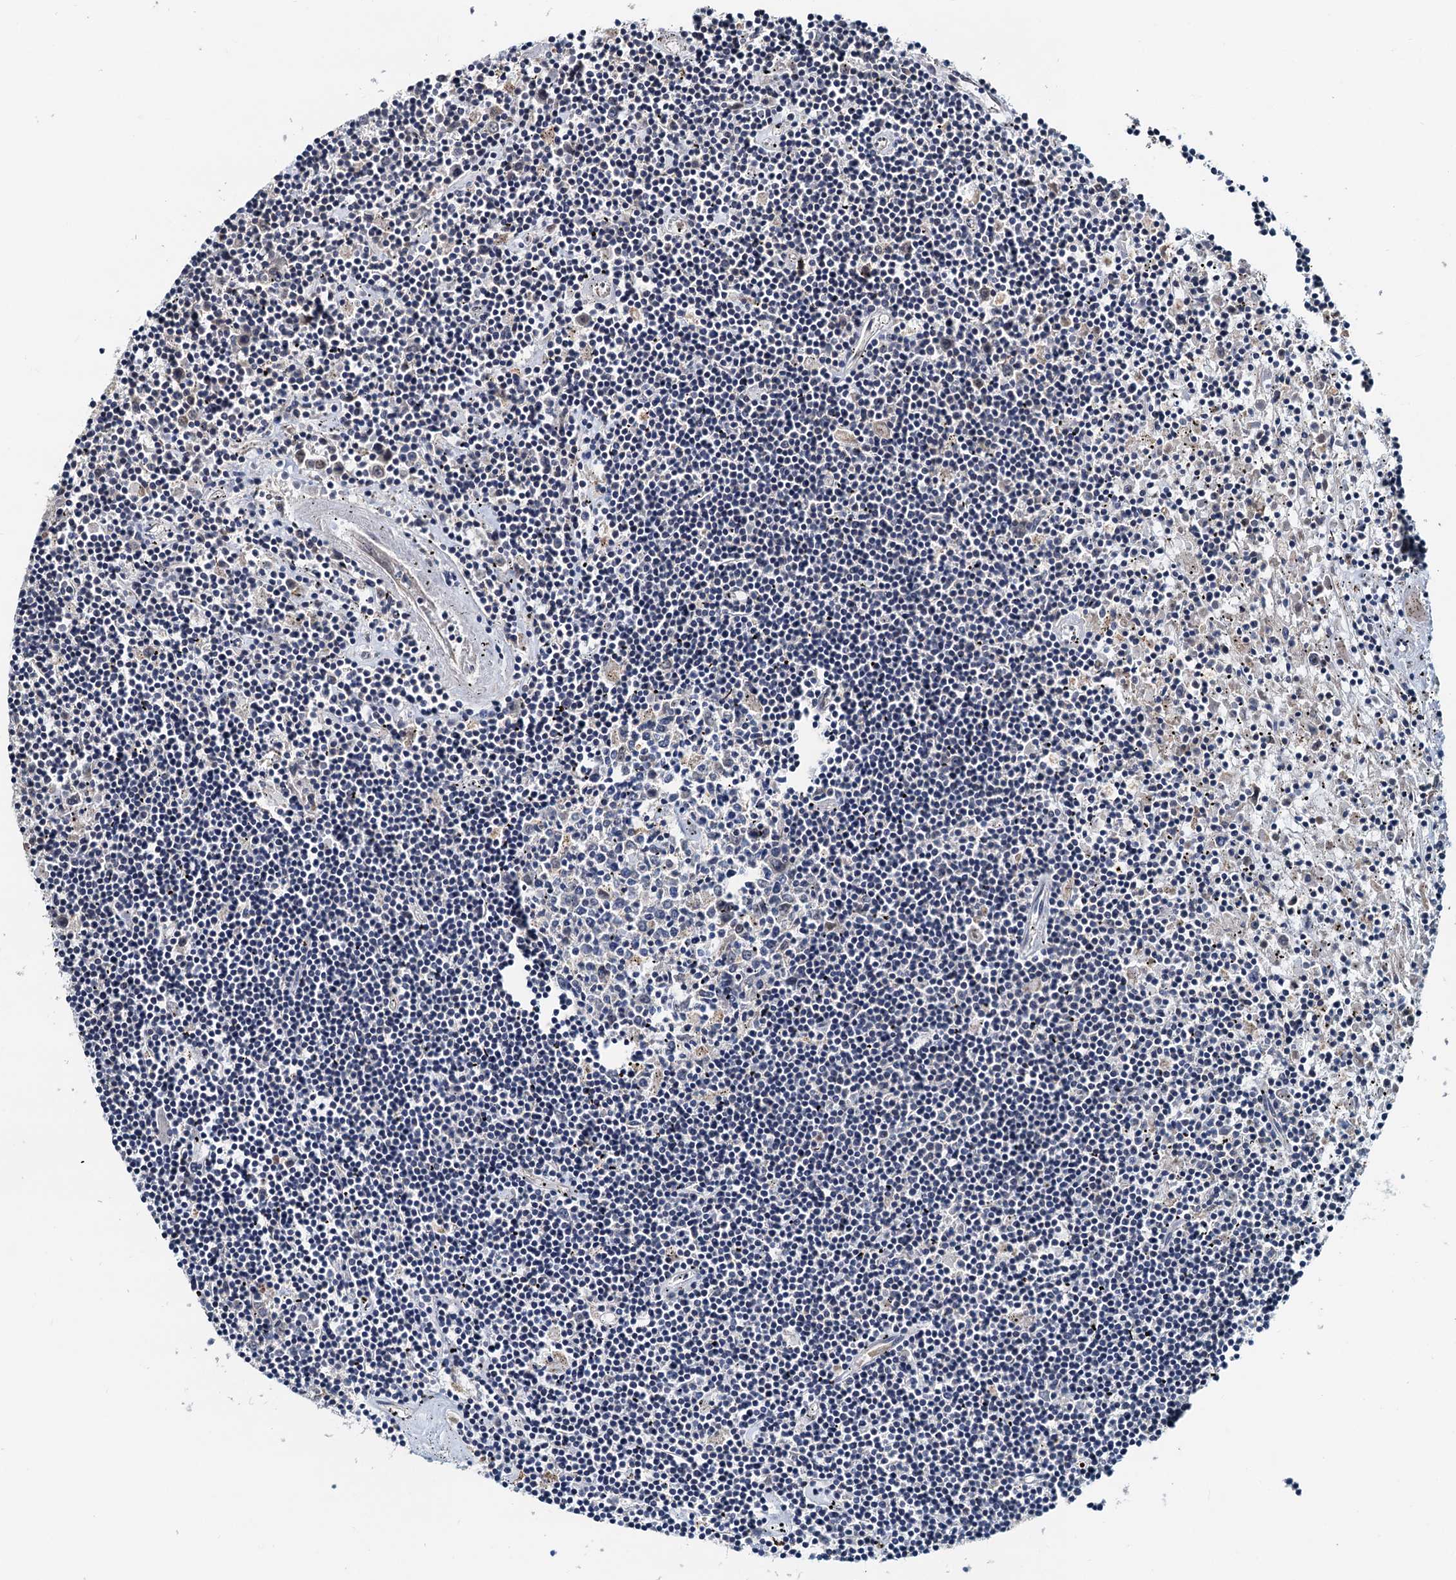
{"staining": {"intensity": "negative", "quantity": "none", "location": "none"}, "tissue": "lymphoma", "cell_type": "Tumor cells", "image_type": "cancer", "snomed": [{"axis": "morphology", "description": "Malignant lymphoma, non-Hodgkin's type, Low grade"}, {"axis": "topography", "description": "Spleen"}], "caption": "Tumor cells are negative for protein expression in human malignant lymphoma, non-Hodgkin's type (low-grade). Brightfield microscopy of immunohistochemistry stained with DAB (3,3'-diaminobenzidine) (brown) and hematoxylin (blue), captured at high magnification.", "gene": "MCMBP", "patient": {"sex": "male", "age": 76}}